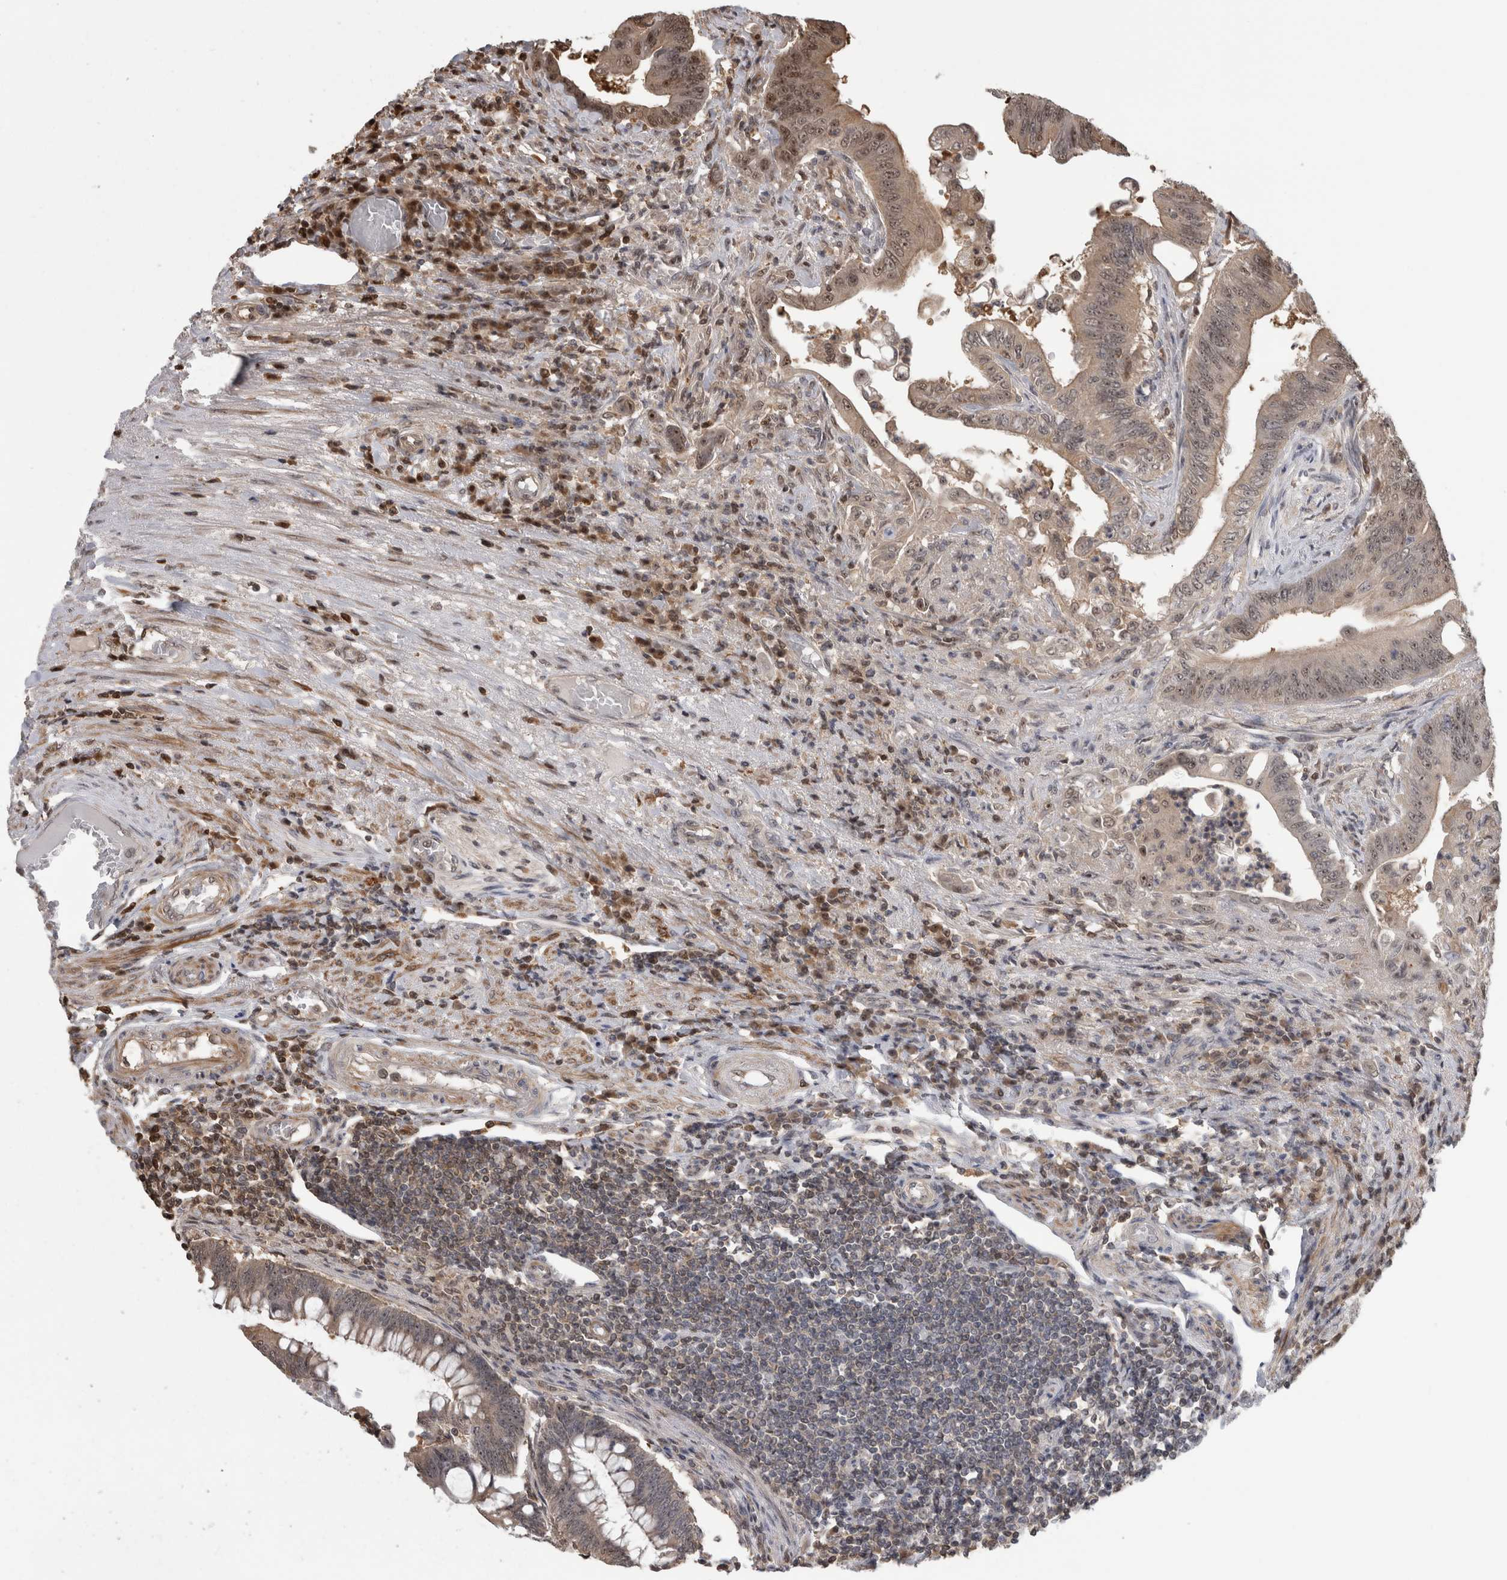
{"staining": {"intensity": "weak", "quantity": ">75%", "location": "nuclear"}, "tissue": "colorectal cancer", "cell_type": "Tumor cells", "image_type": "cancer", "snomed": [{"axis": "morphology", "description": "Adenoma, NOS"}, {"axis": "morphology", "description": "Adenocarcinoma, NOS"}, {"axis": "topography", "description": "Colon"}], "caption": "Protein staining by immunohistochemistry (IHC) displays weak nuclear expression in approximately >75% of tumor cells in colorectal adenoma.", "gene": "TDRD7", "patient": {"sex": "male", "age": 79}}